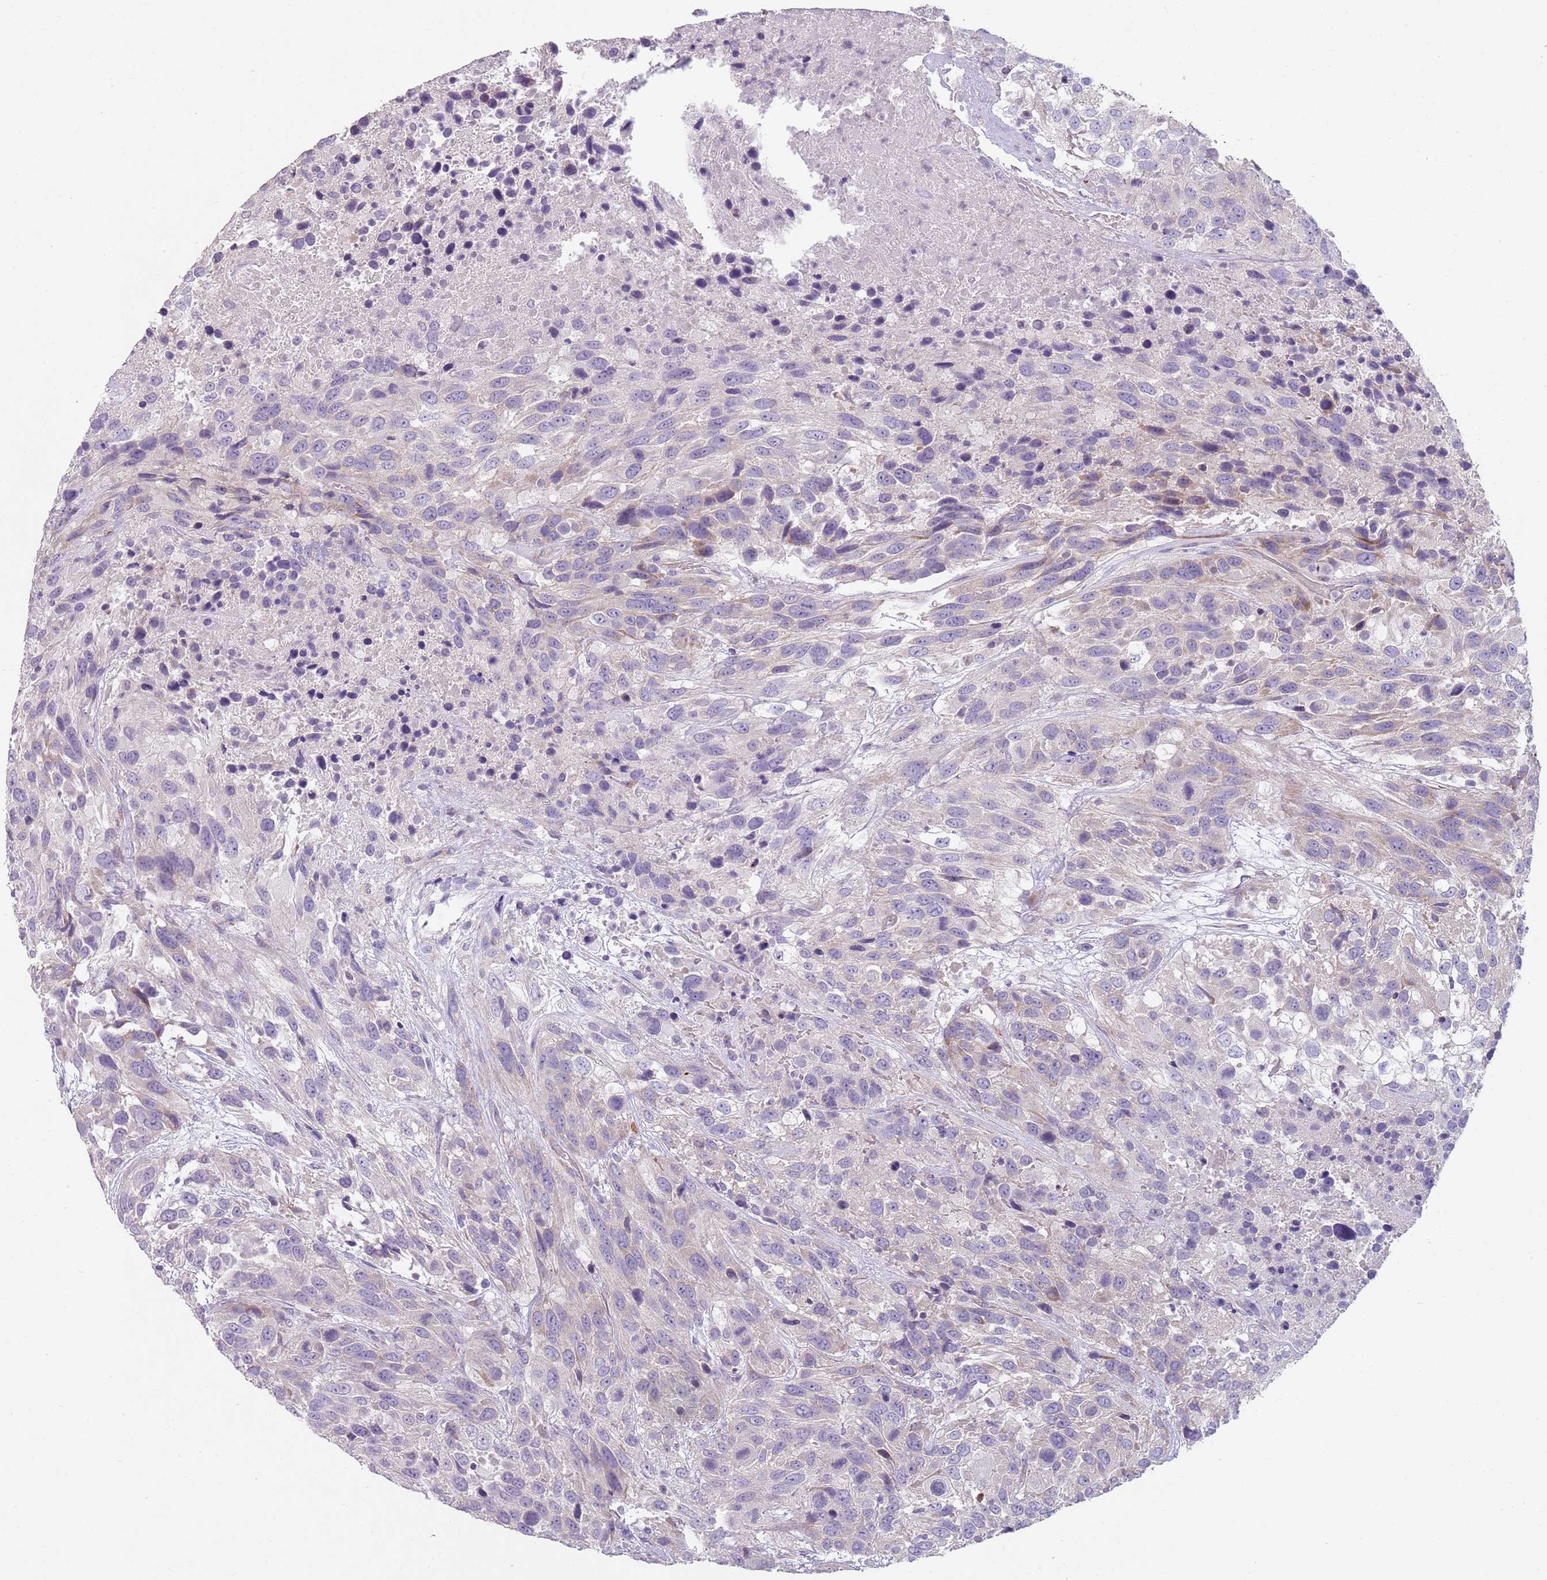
{"staining": {"intensity": "negative", "quantity": "none", "location": "none"}, "tissue": "urothelial cancer", "cell_type": "Tumor cells", "image_type": "cancer", "snomed": [{"axis": "morphology", "description": "Urothelial carcinoma, High grade"}, {"axis": "topography", "description": "Urinary bladder"}], "caption": "A photomicrograph of human urothelial carcinoma (high-grade) is negative for staining in tumor cells.", "gene": "ZNF583", "patient": {"sex": "female", "age": 70}}